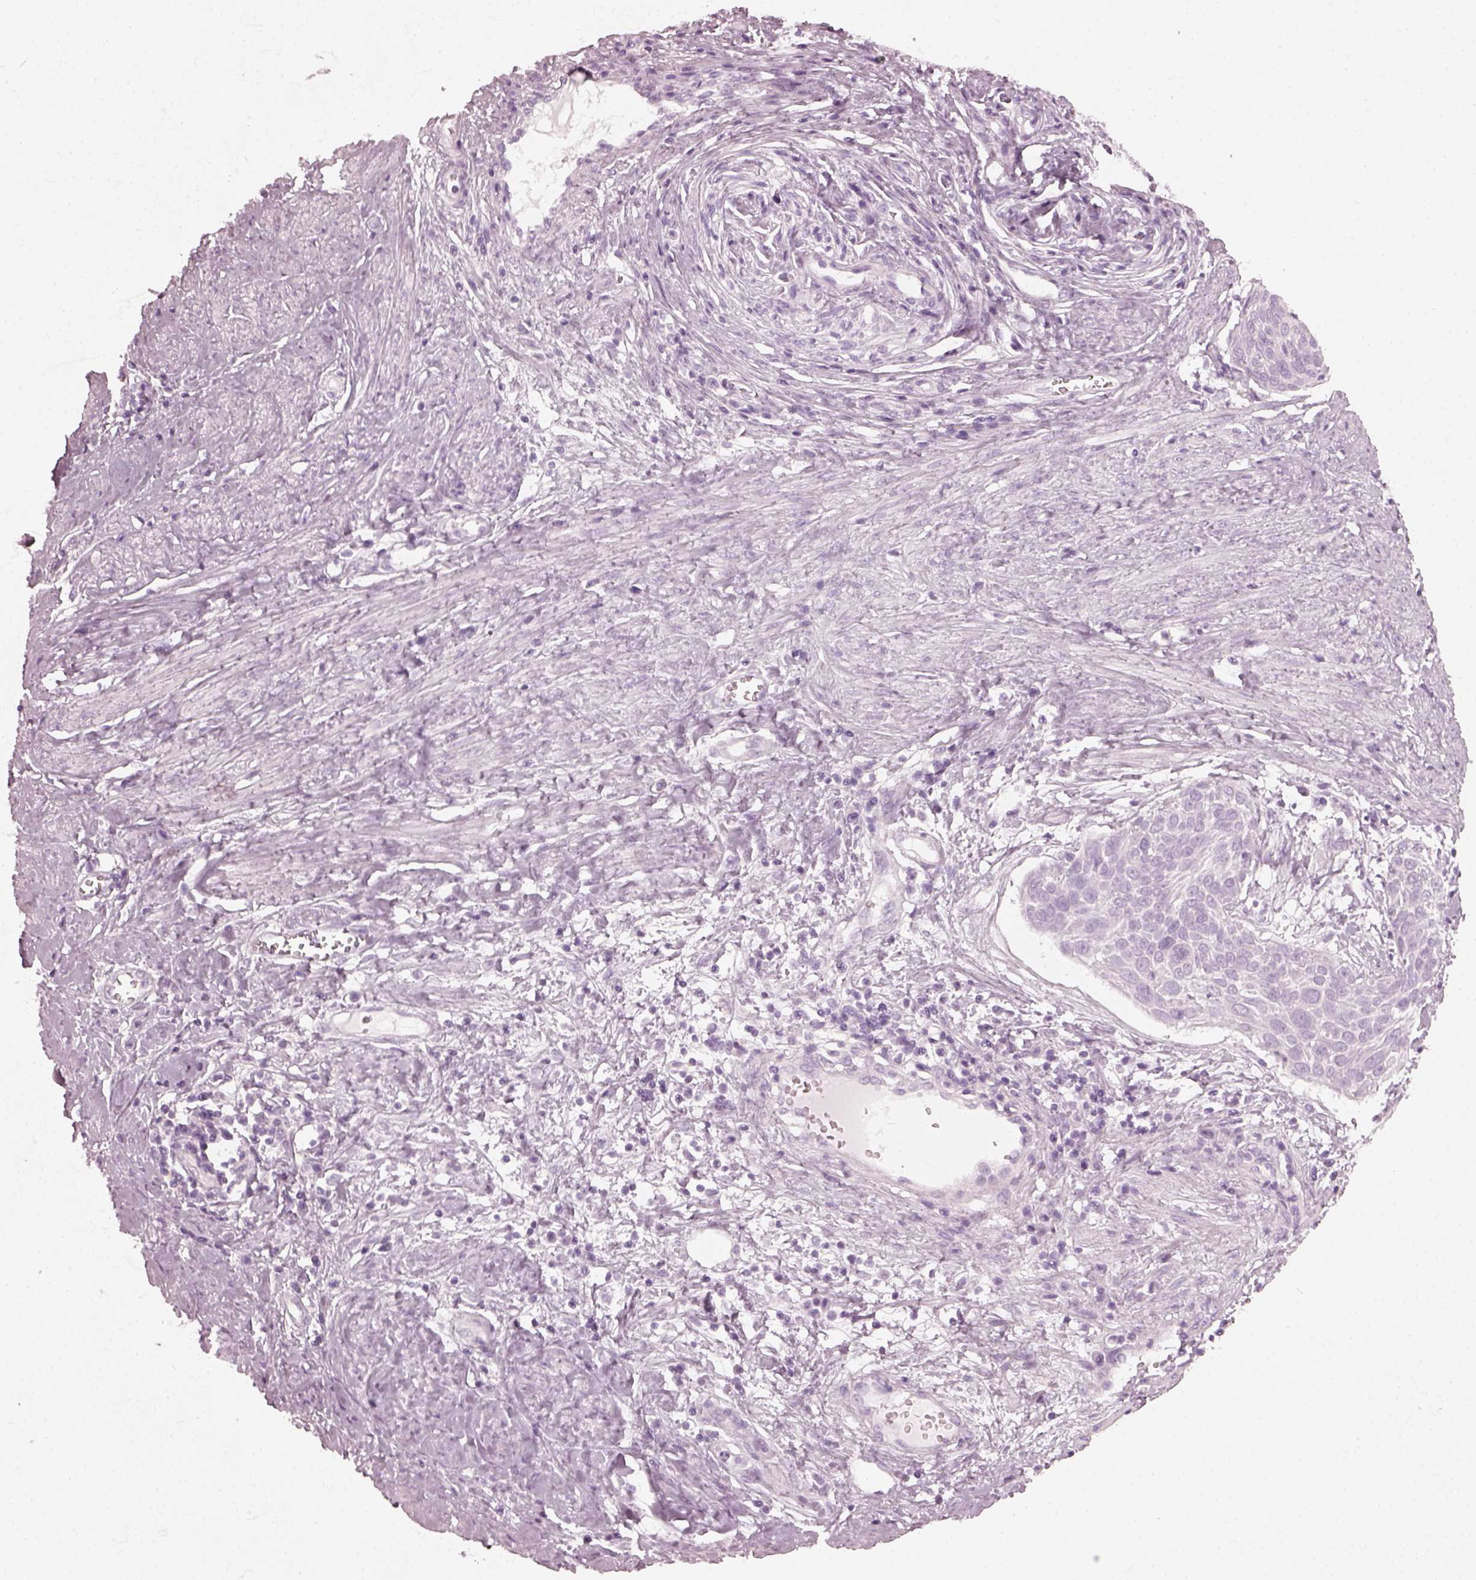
{"staining": {"intensity": "negative", "quantity": "none", "location": "none"}, "tissue": "cervical cancer", "cell_type": "Tumor cells", "image_type": "cancer", "snomed": [{"axis": "morphology", "description": "Squamous cell carcinoma, NOS"}, {"axis": "topography", "description": "Cervix"}], "caption": "Immunohistochemical staining of human squamous cell carcinoma (cervical) shows no significant staining in tumor cells.", "gene": "CRYBA2", "patient": {"sex": "female", "age": 39}}